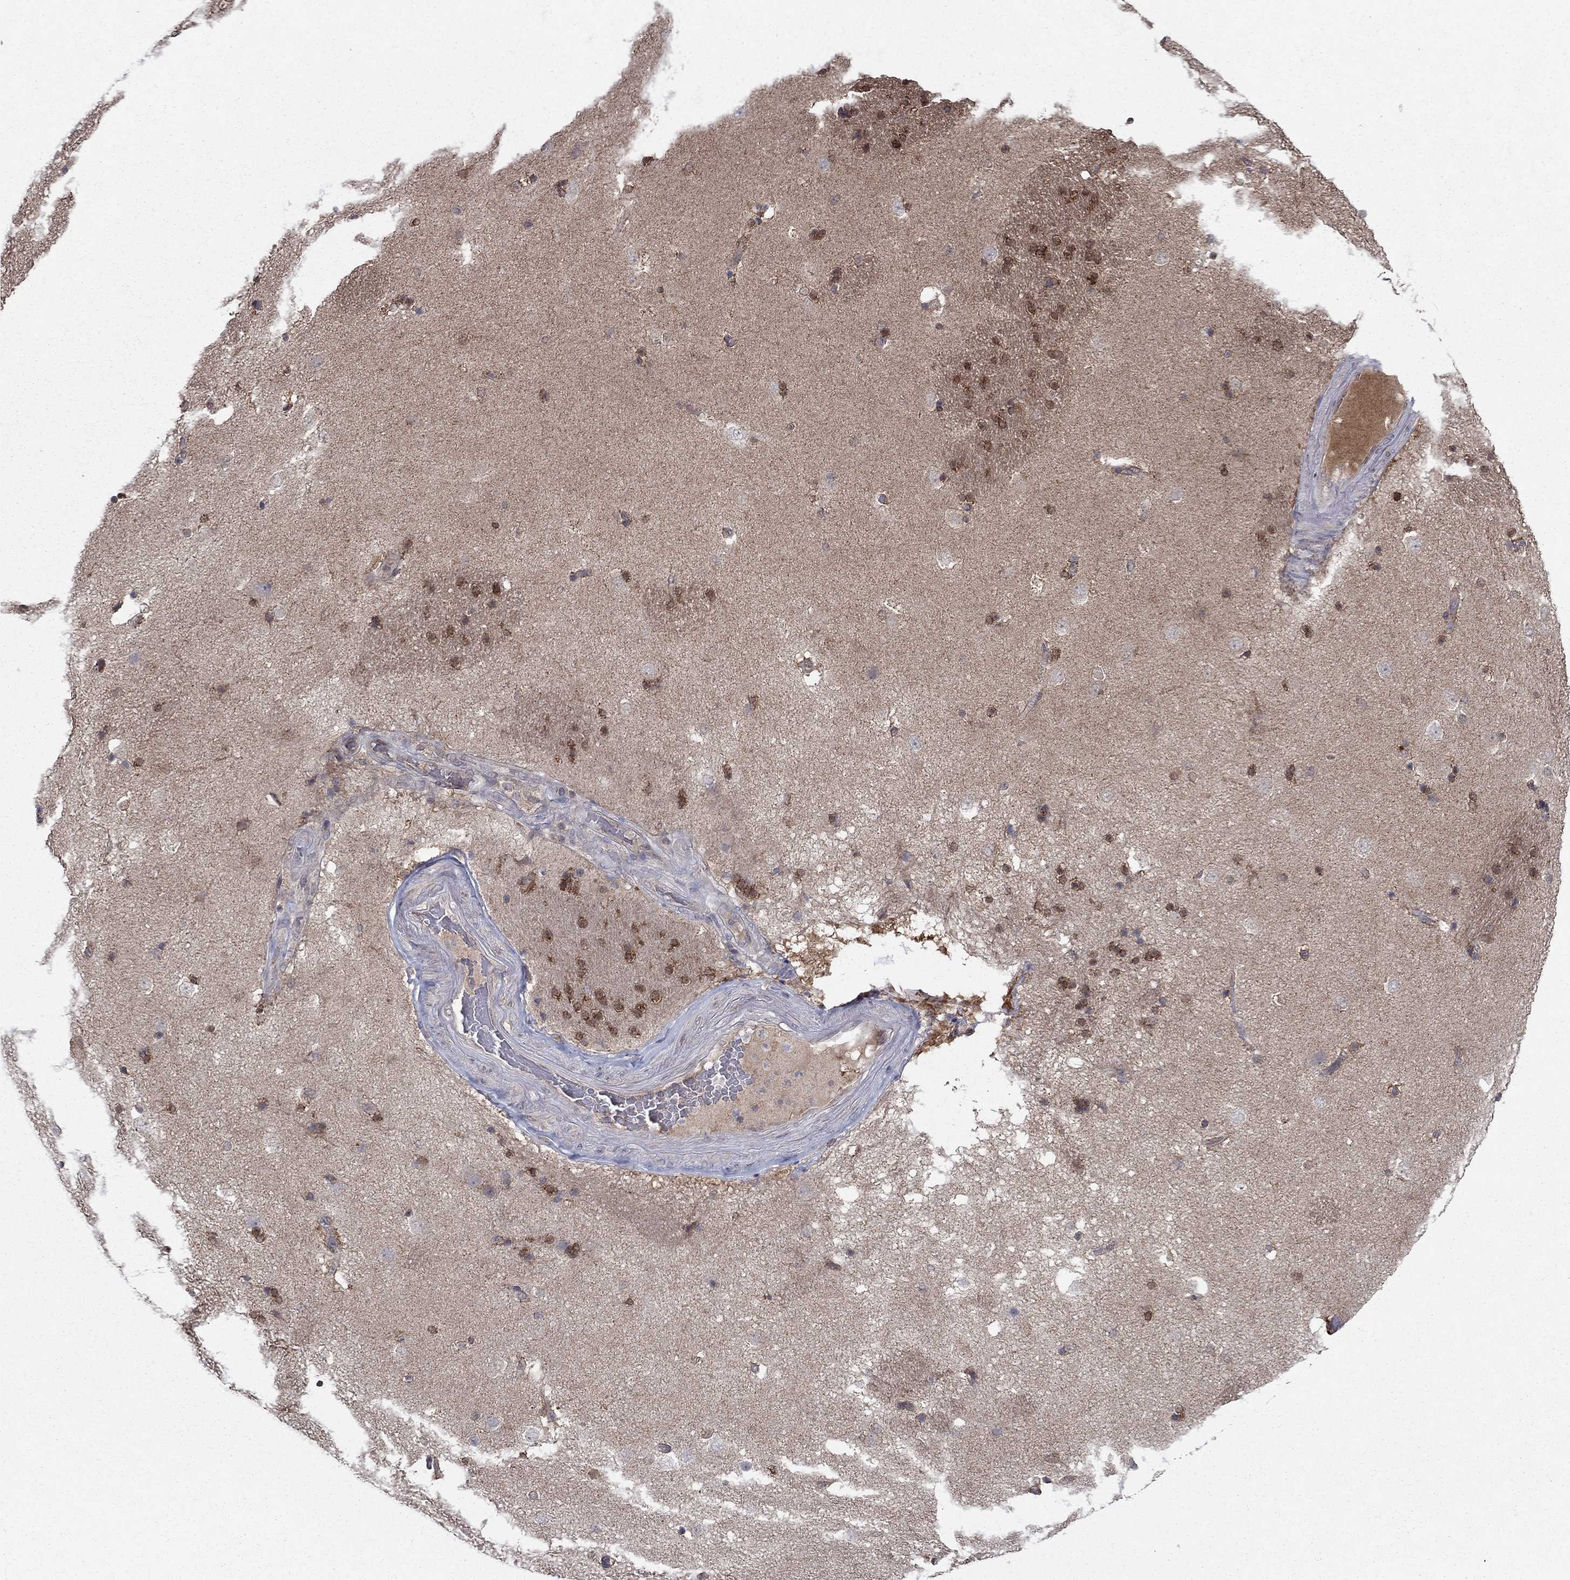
{"staining": {"intensity": "moderate", "quantity": "25%-75%", "location": "cytoplasmic/membranous"}, "tissue": "caudate", "cell_type": "Glial cells", "image_type": "normal", "snomed": [{"axis": "morphology", "description": "Normal tissue, NOS"}, {"axis": "topography", "description": "Lateral ventricle wall"}], "caption": "Immunohistochemistry (IHC) histopathology image of unremarkable caudate: caudate stained using immunohistochemistry demonstrates medium levels of moderate protein expression localized specifically in the cytoplasmic/membranous of glial cells, appearing as a cytoplasmic/membranous brown color.", "gene": "GRHPR", "patient": {"sex": "male", "age": 51}}